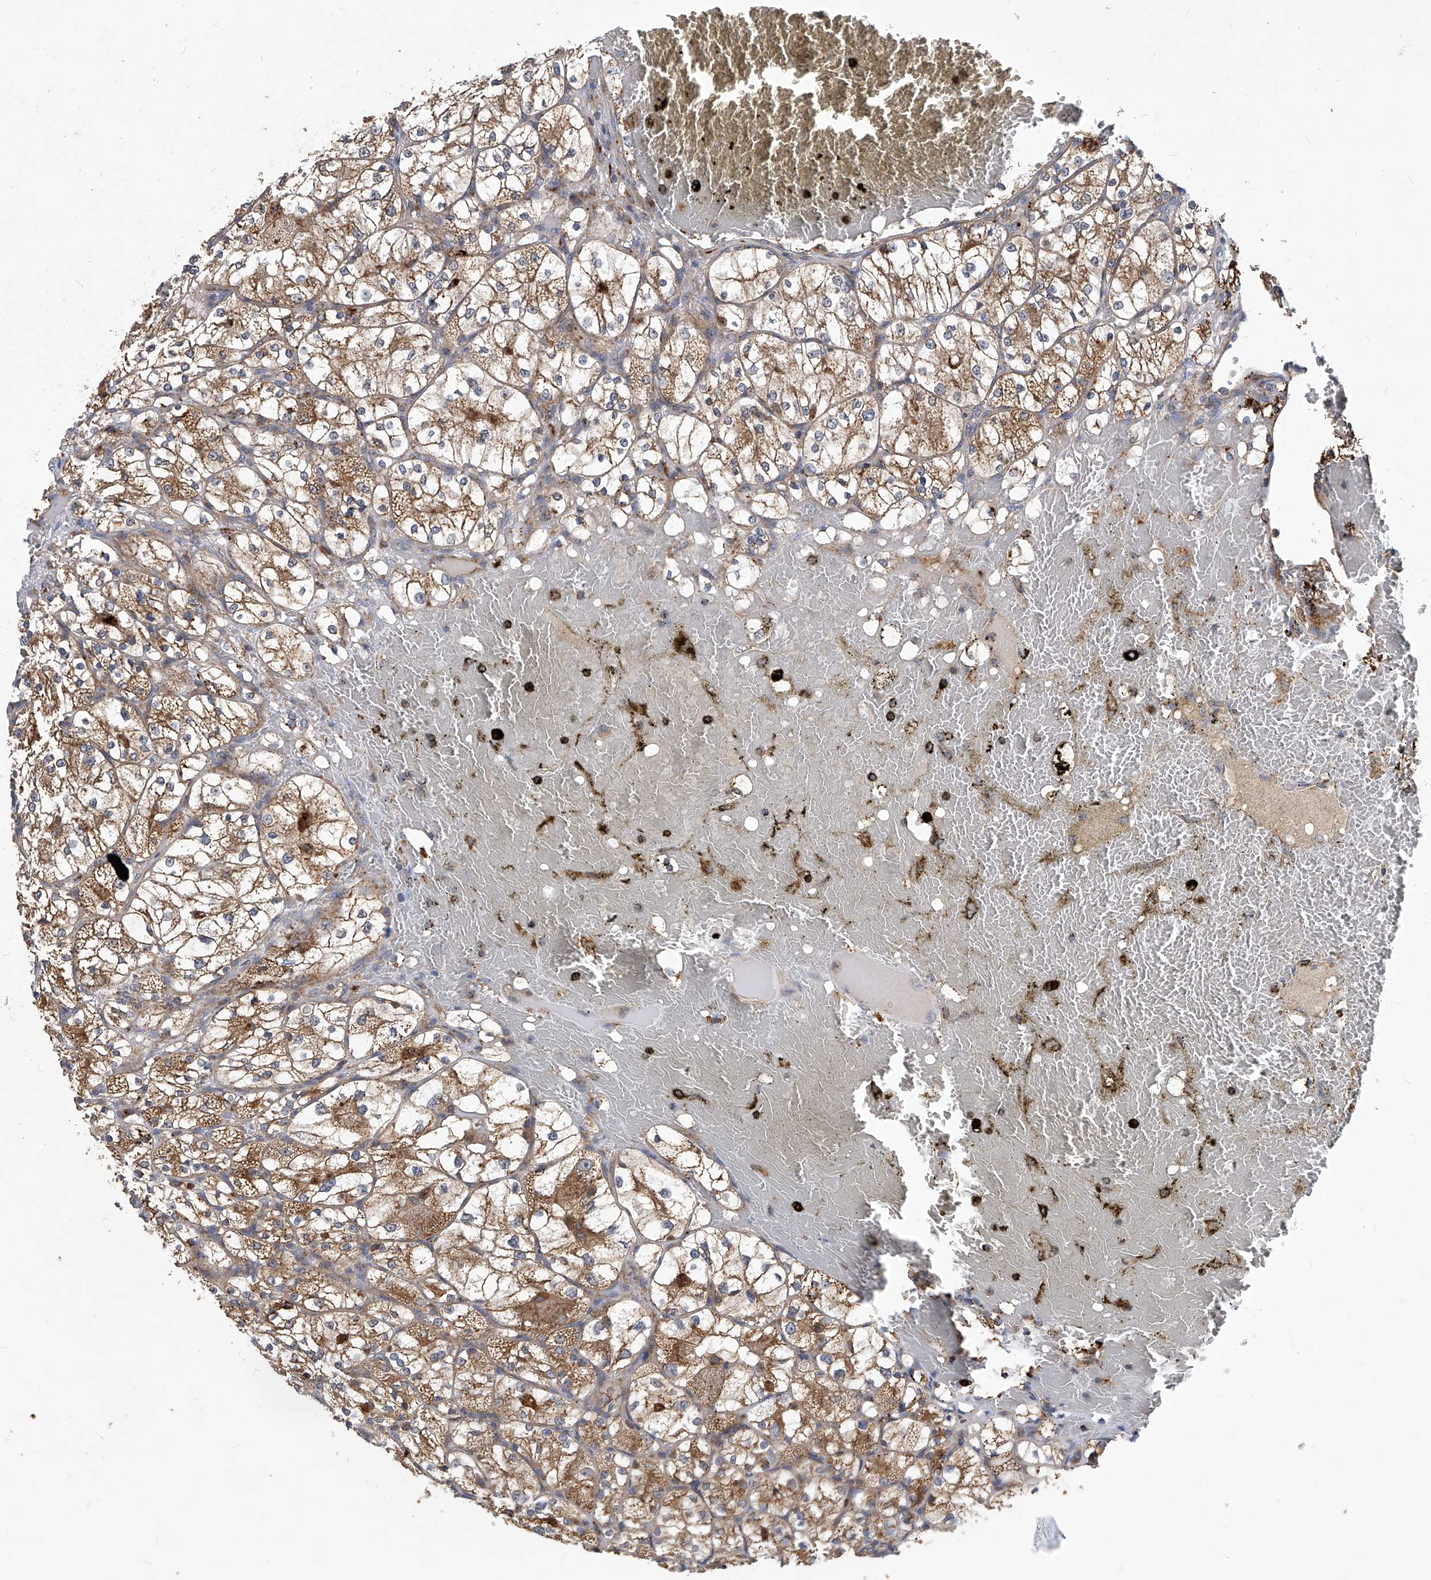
{"staining": {"intensity": "moderate", "quantity": ">75%", "location": "cytoplasmic/membranous"}, "tissue": "renal cancer", "cell_type": "Tumor cells", "image_type": "cancer", "snomed": [{"axis": "morphology", "description": "Adenocarcinoma, NOS"}, {"axis": "topography", "description": "Kidney"}], "caption": "Immunohistochemistry of adenocarcinoma (renal) reveals medium levels of moderate cytoplasmic/membranous expression in about >75% of tumor cells.", "gene": "TNFRSF13B", "patient": {"sex": "female", "age": 69}}